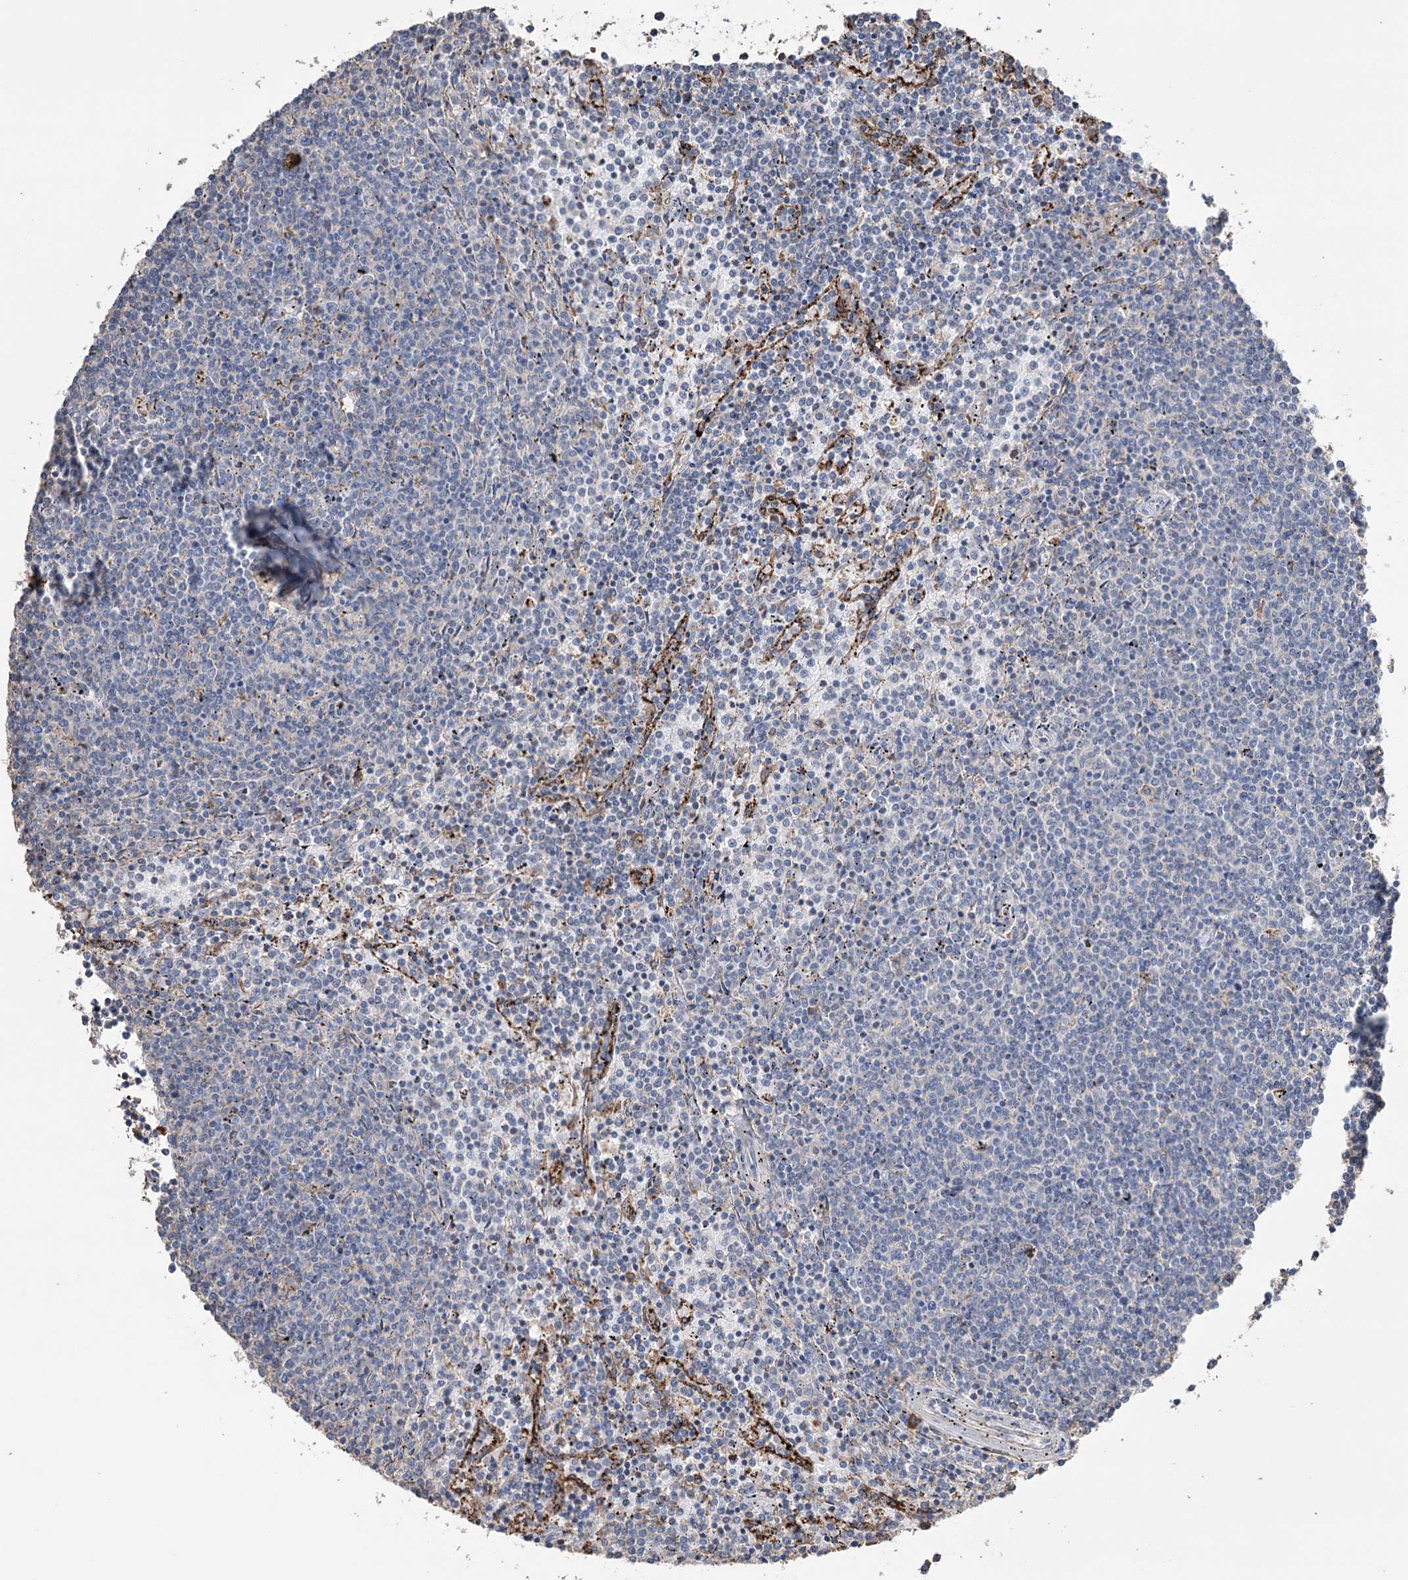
{"staining": {"intensity": "negative", "quantity": "none", "location": "none"}, "tissue": "lymphoma", "cell_type": "Tumor cells", "image_type": "cancer", "snomed": [{"axis": "morphology", "description": "Malignant lymphoma, non-Hodgkin's type, Low grade"}, {"axis": "topography", "description": "Spleen"}], "caption": "Immunohistochemistry of human low-grade malignant lymphoma, non-Hodgkin's type demonstrates no staining in tumor cells.", "gene": "TRIM71", "patient": {"sex": "female", "age": 50}}